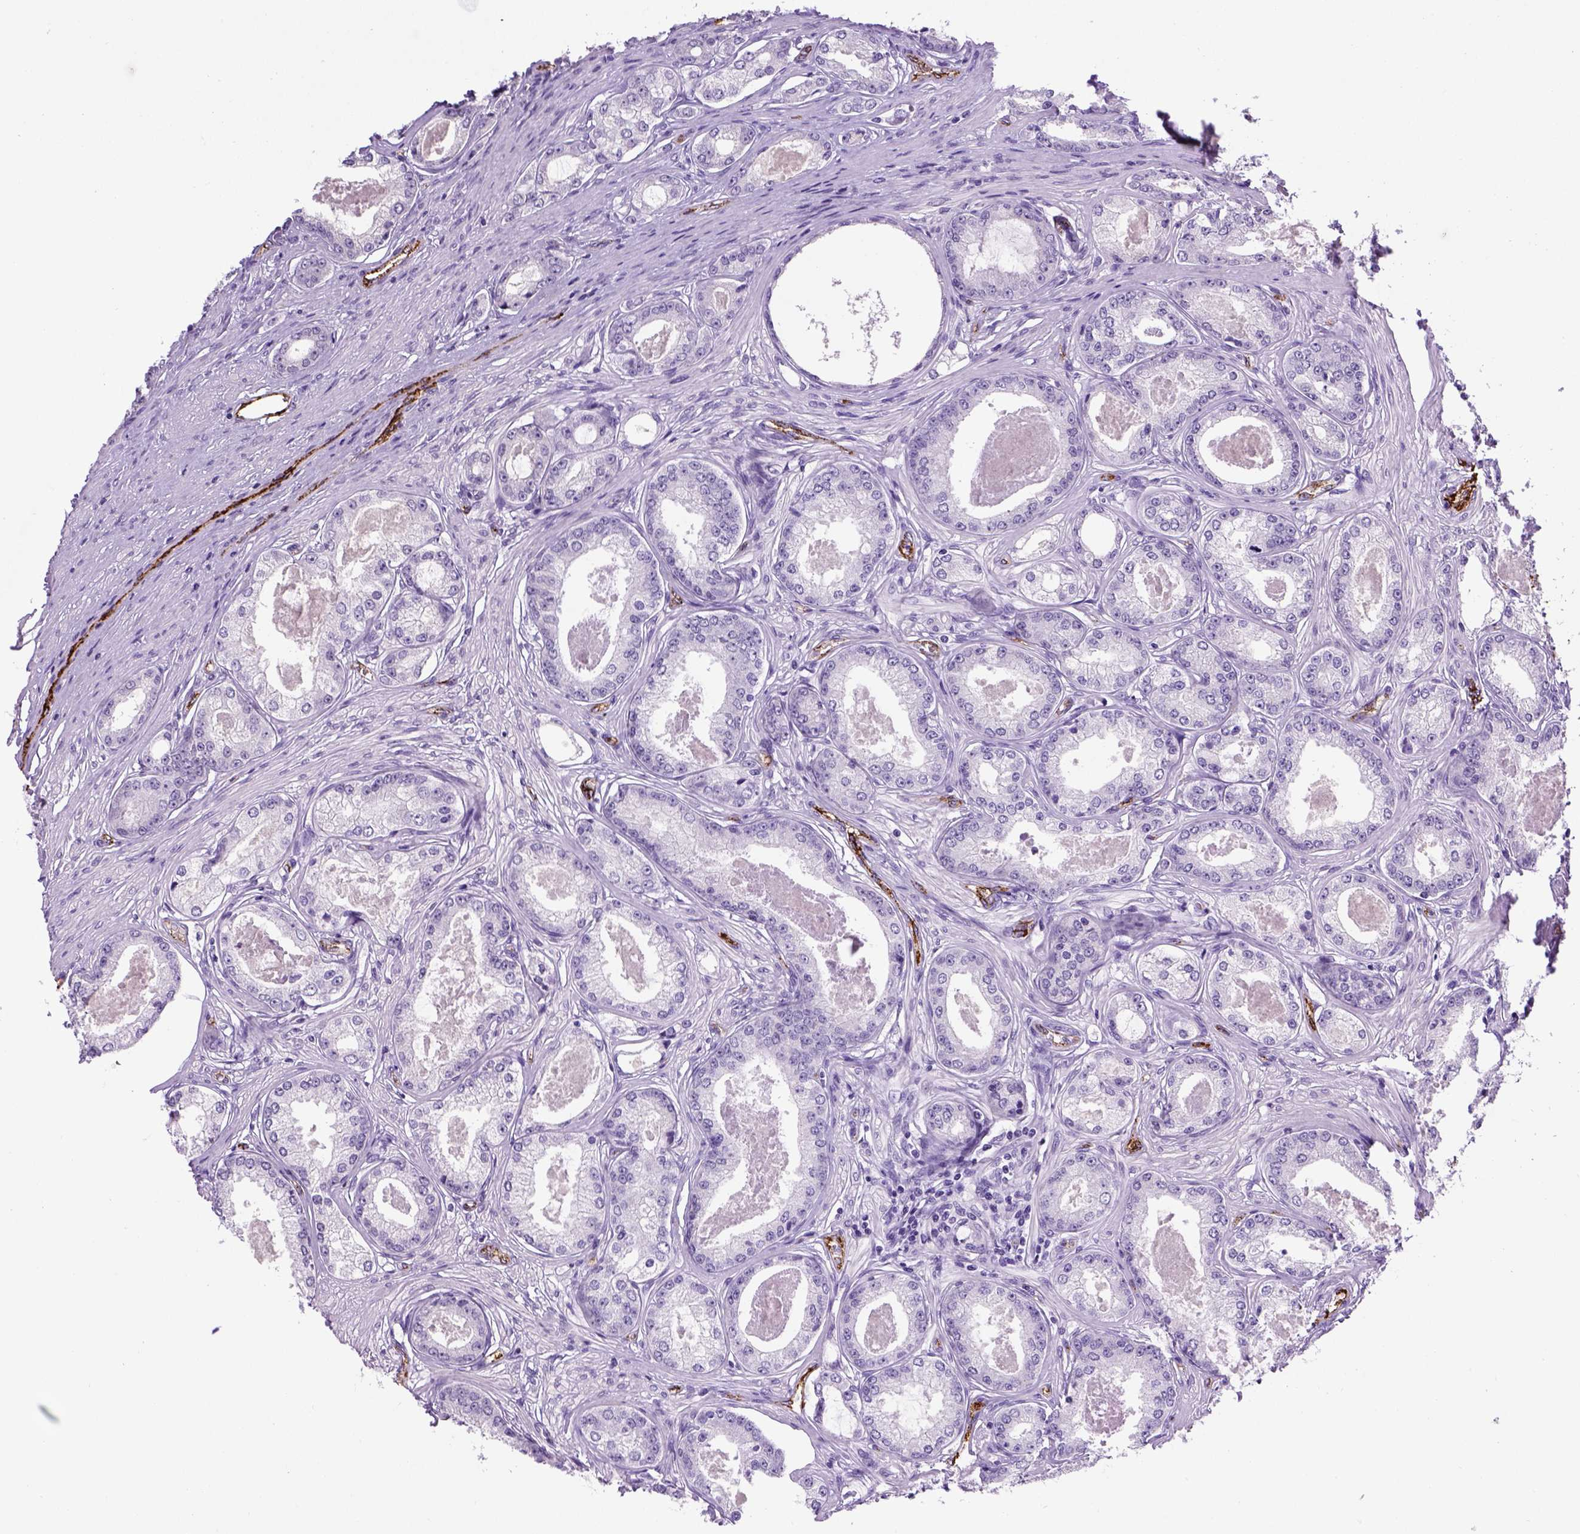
{"staining": {"intensity": "negative", "quantity": "none", "location": "none"}, "tissue": "prostate cancer", "cell_type": "Tumor cells", "image_type": "cancer", "snomed": [{"axis": "morphology", "description": "Adenocarcinoma, Low grade"}, {"axis": "topography", "description": "Prostate"}], "caption": "The image shows no significant positivity in tumor cells of adenocarcinoma (low-grade) (prostate).", "gene": "VWF", "patient": {"sex": "male", "age": 68}}